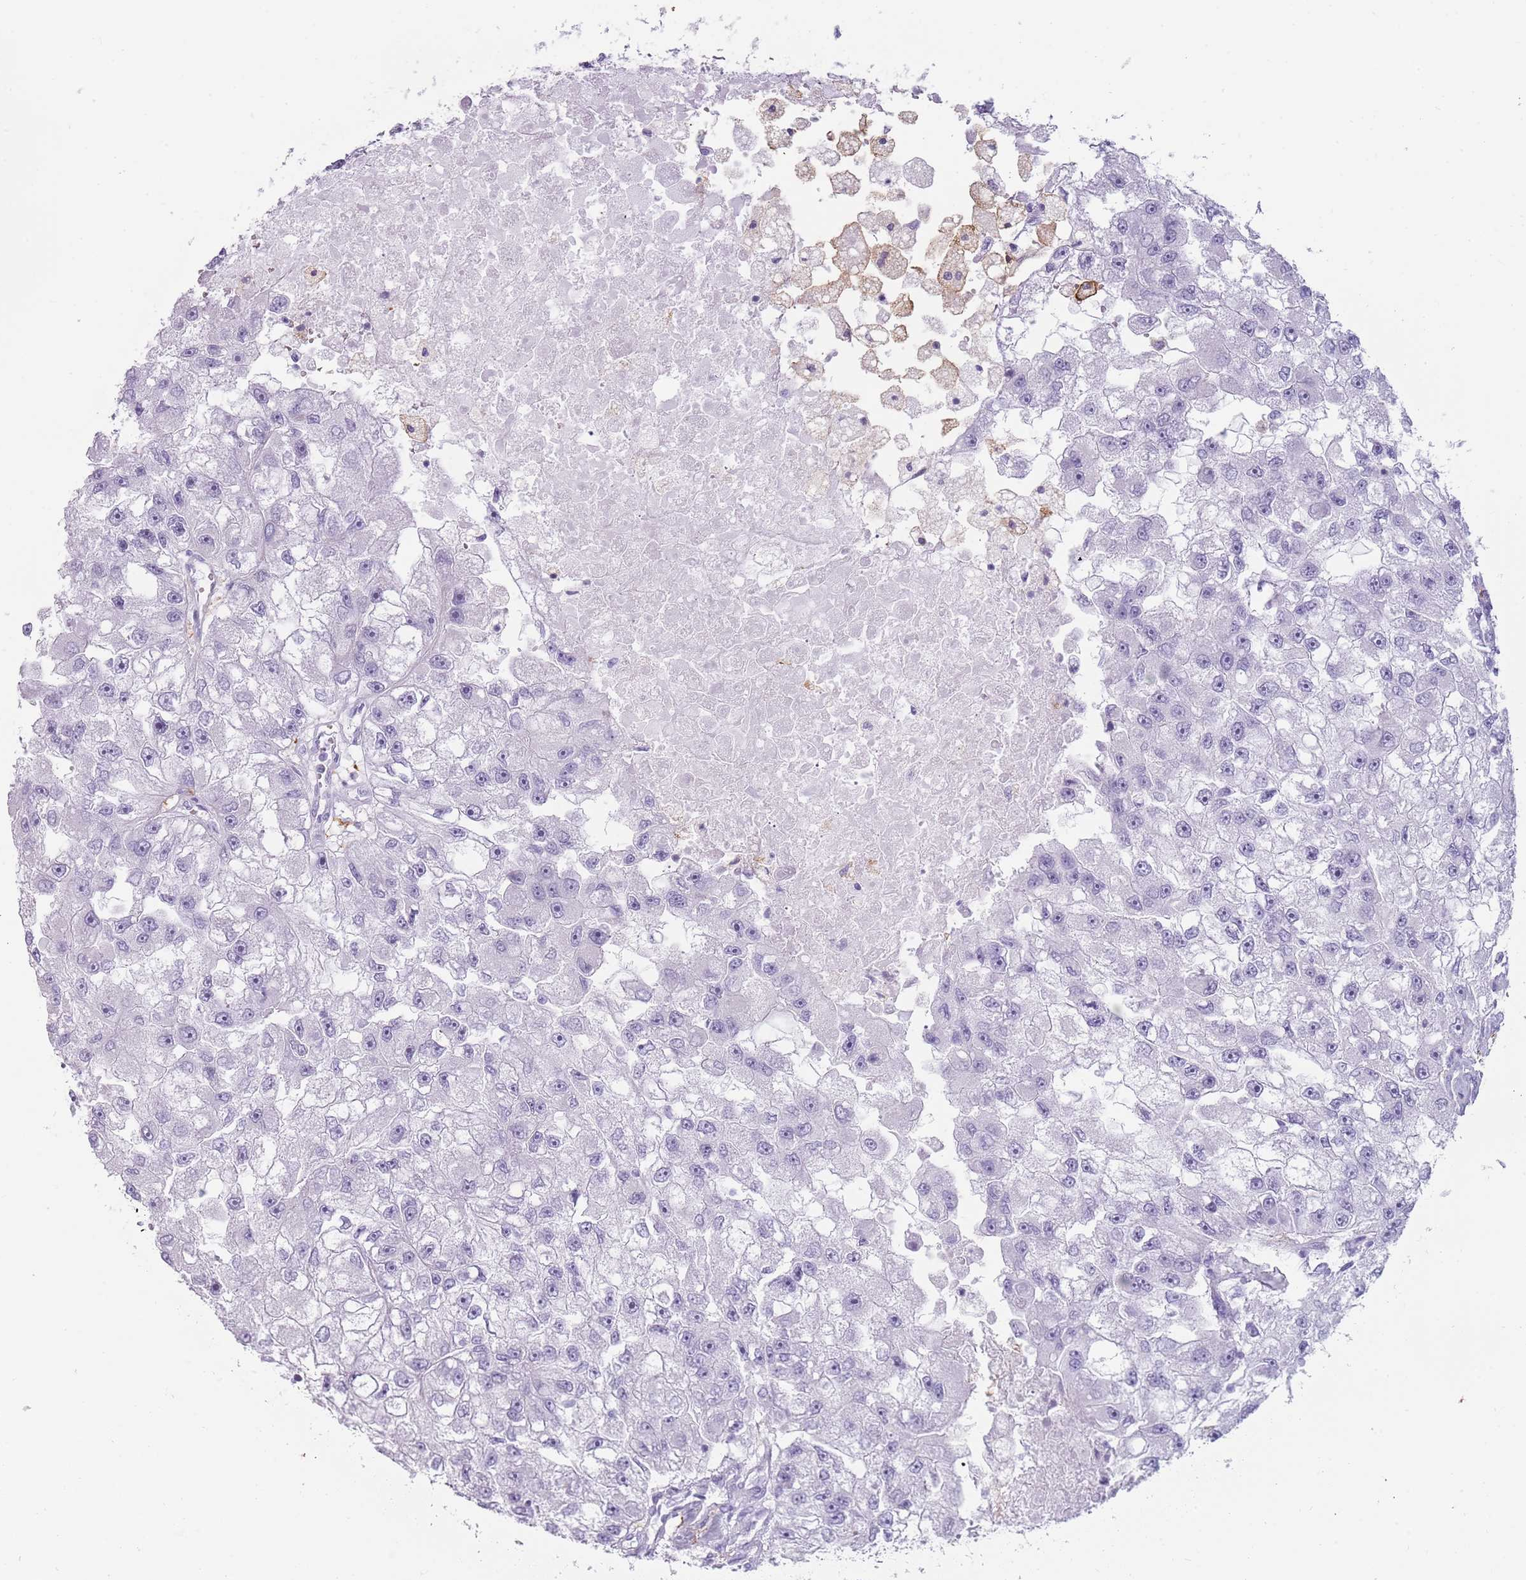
{"staining": {"intensity": "negative", "quantity": "none", "location": "none"}, "tissue": "renal cancer", "cell_type": "Tumor cells", "image_type": "cancer", "snomed": [{"axis": "morphology", "description": "Adenocarcinoma, NOS"}, {"axis": "topography", "description": "Kidney"}], "caption": "A high-resolution micrograph shows IHC staining of renal cancer (adenocarcinoma), which exhibits no significant staining in tumor cells.", "gene": "COLEC12", "patient": {"sex": "male", "age": 63}}